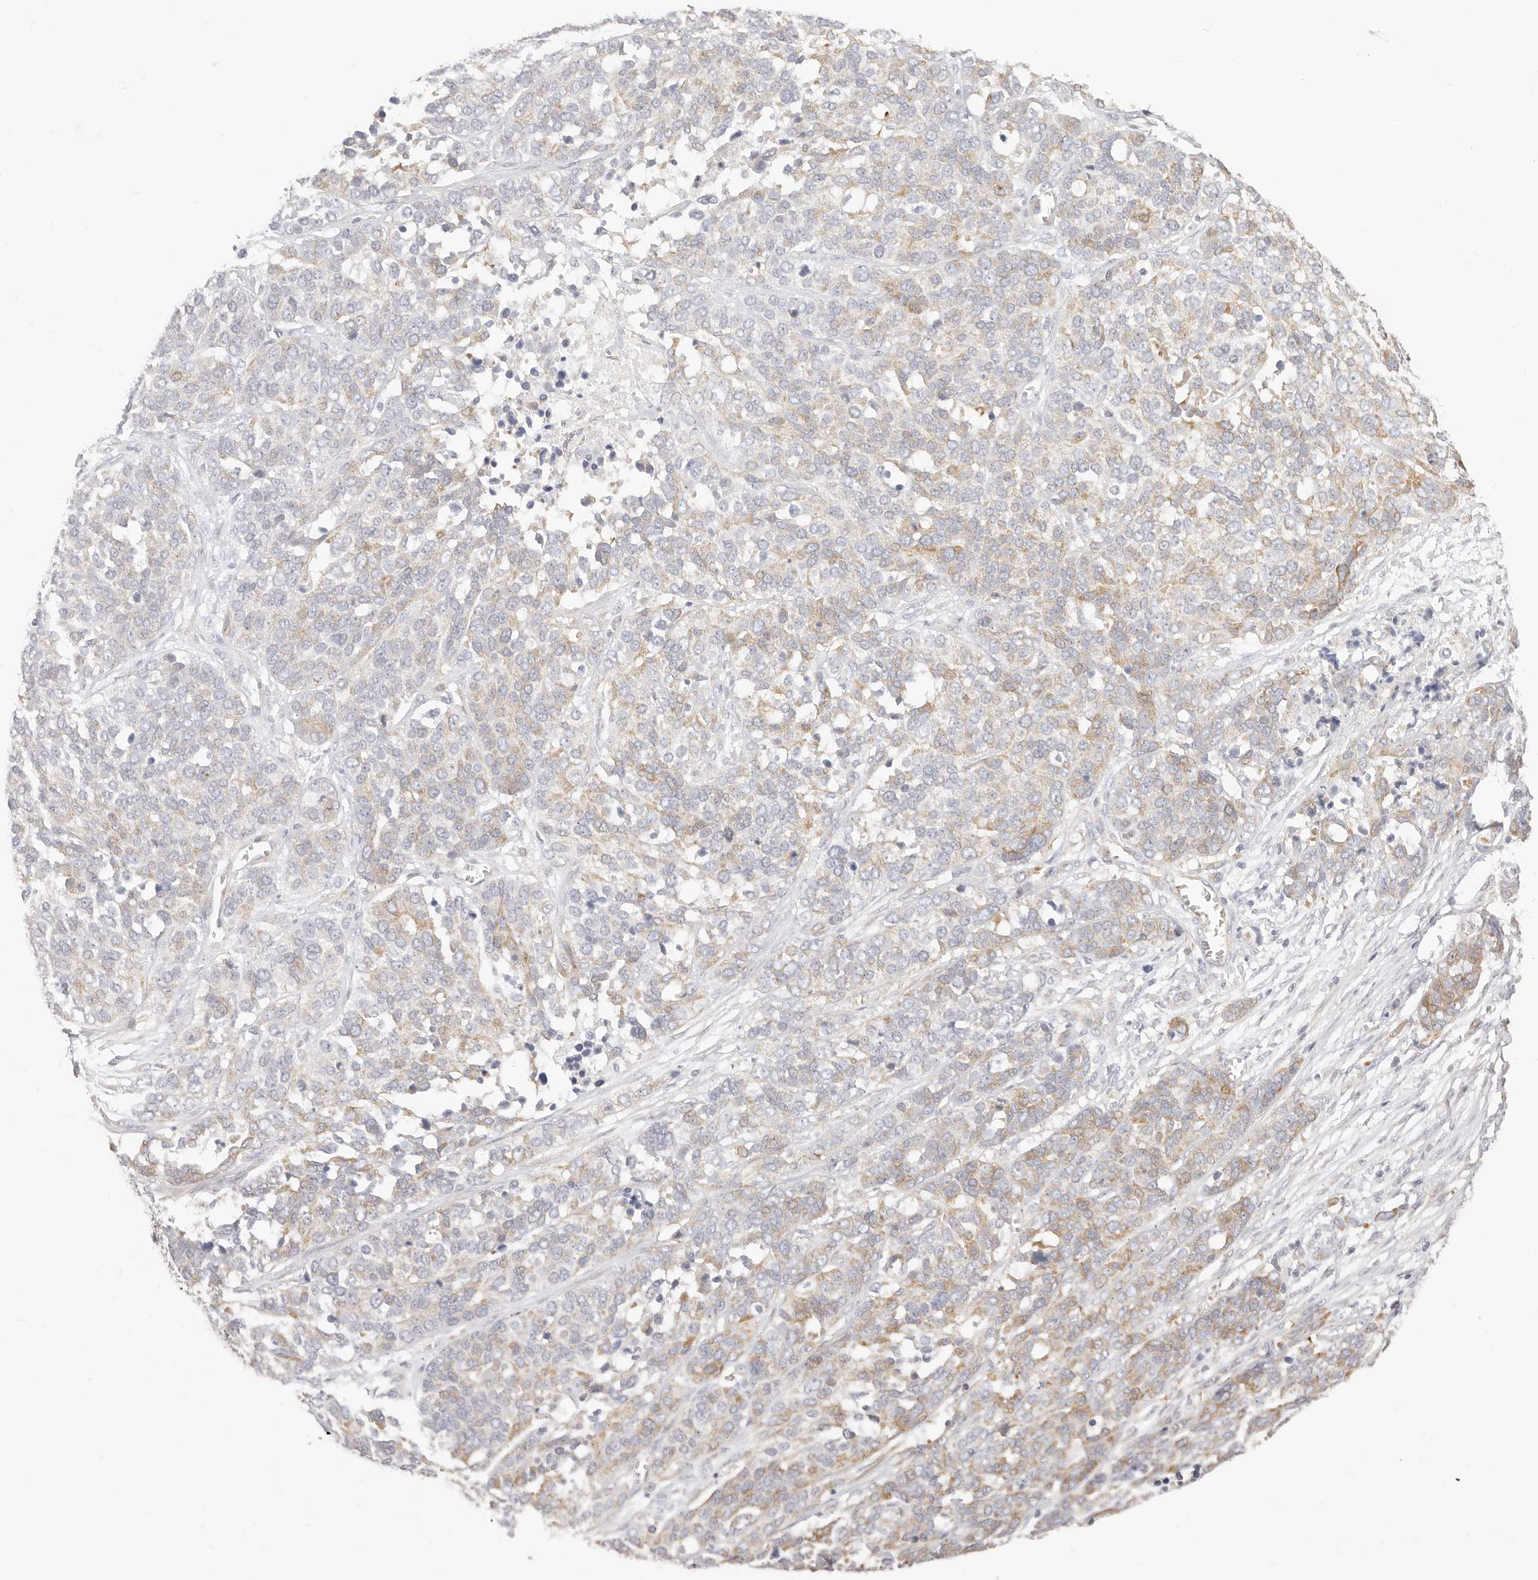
{"staining": {"intensity": "weak", "quantity": "<25%", "location": "cytoplasmic/membranous"}, "tissue": "ovarian cancer", "cell_type": "Tumor cells", "image_type": "cancer", "snomed": [{"axis": "morphology", "description": "Cystadenocarcinoma, serous, NOS"}, {"axis": "topography", "description": "Ovary"}], "caption": "Immunohistochemical staining of human ovarian cancer demonstrates no significant expression in tumor cells.", "gene": "DTNBP1", "patient": {"sex": "female", "age": 44}}